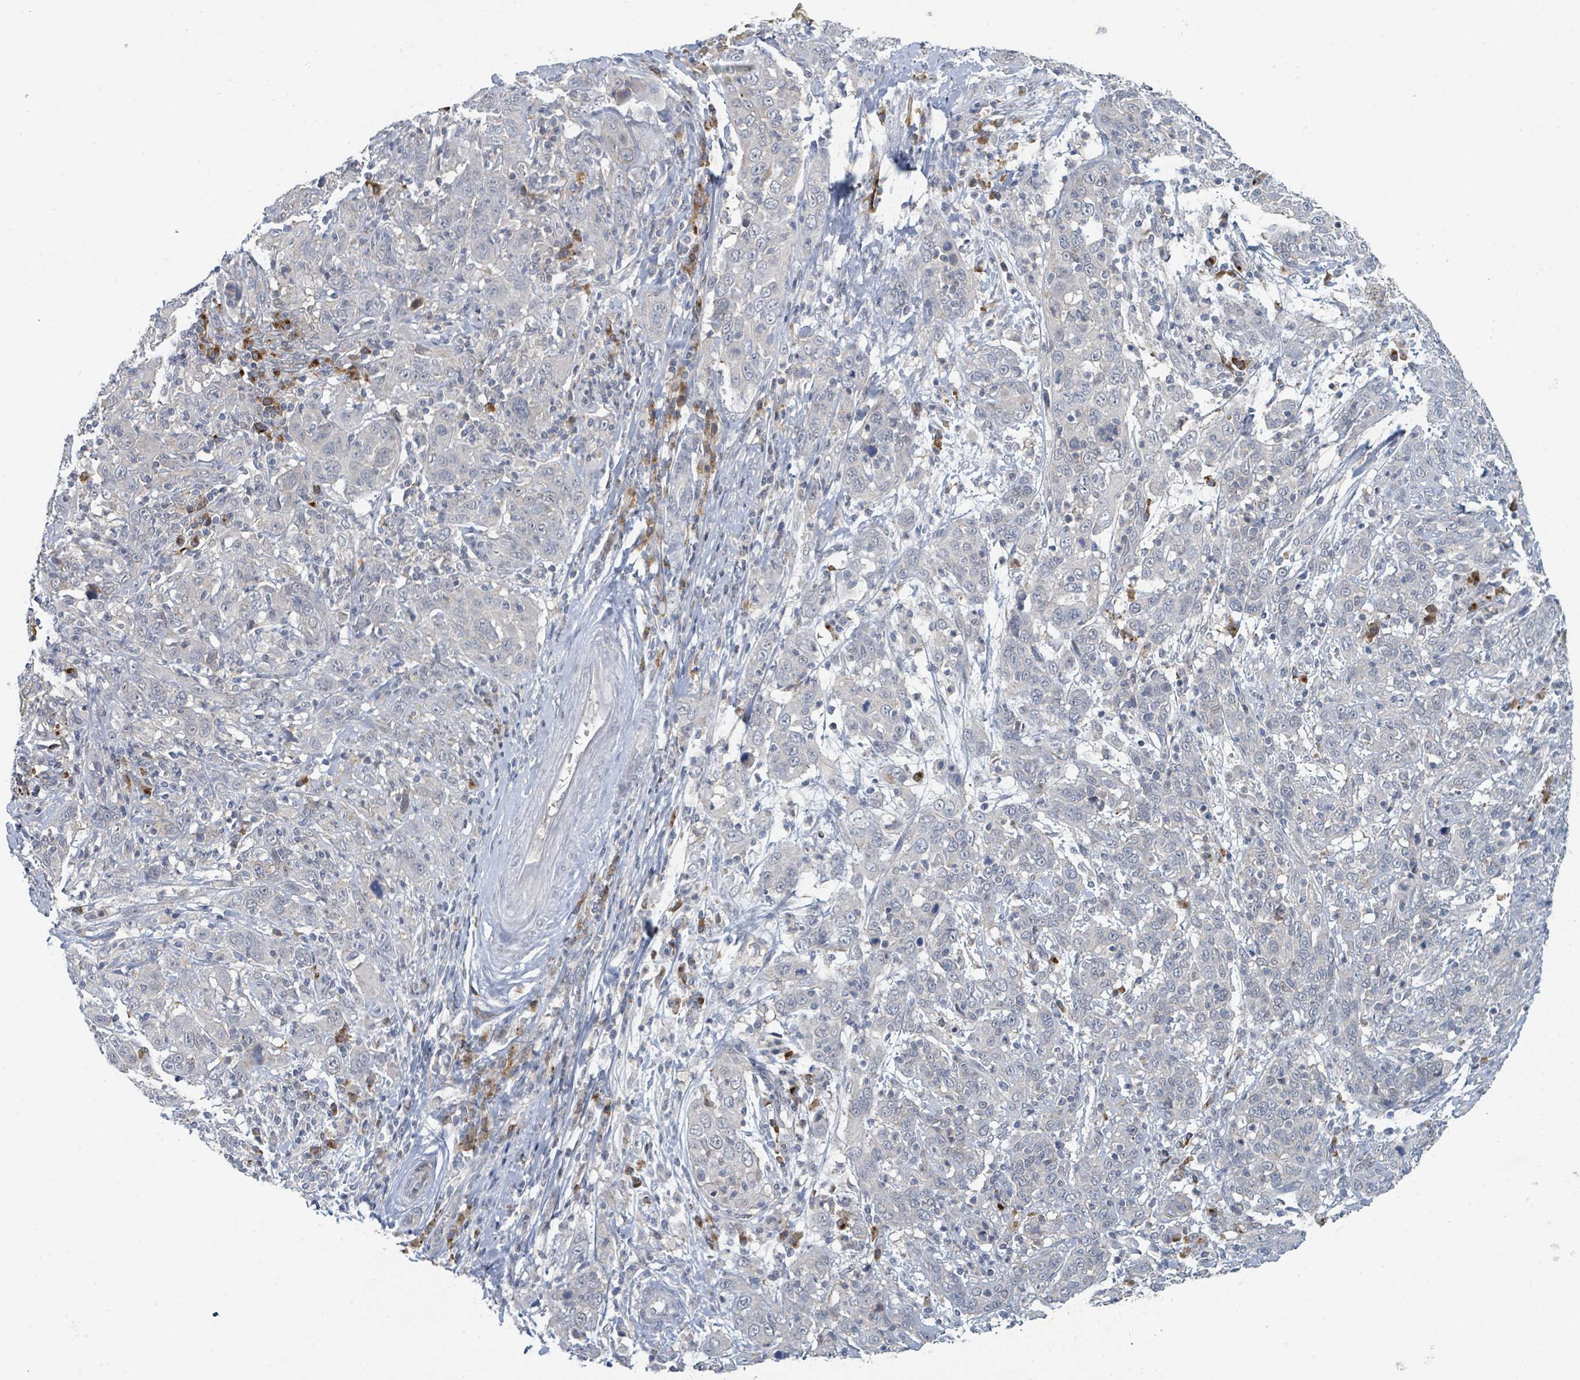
{"staining": {"intensity": "negative", "quantity": "none", "location": "none"}, "tissue": "cervical cancer", "cell_type": "Tumor cells", "image_type": "cancer", "snomed": [{"axis": "morphology", "description": "Squamous cell carcinoma, NOS"}, {"axis": "topography", "description": "Cervix"}], "caption": "Micrograph shows no protein staining in tumor cells of squamous cell carcinoma (cervical) tissue.", "gene": "ANKRD55", "patient": {"sex": "female", "age": 46}}